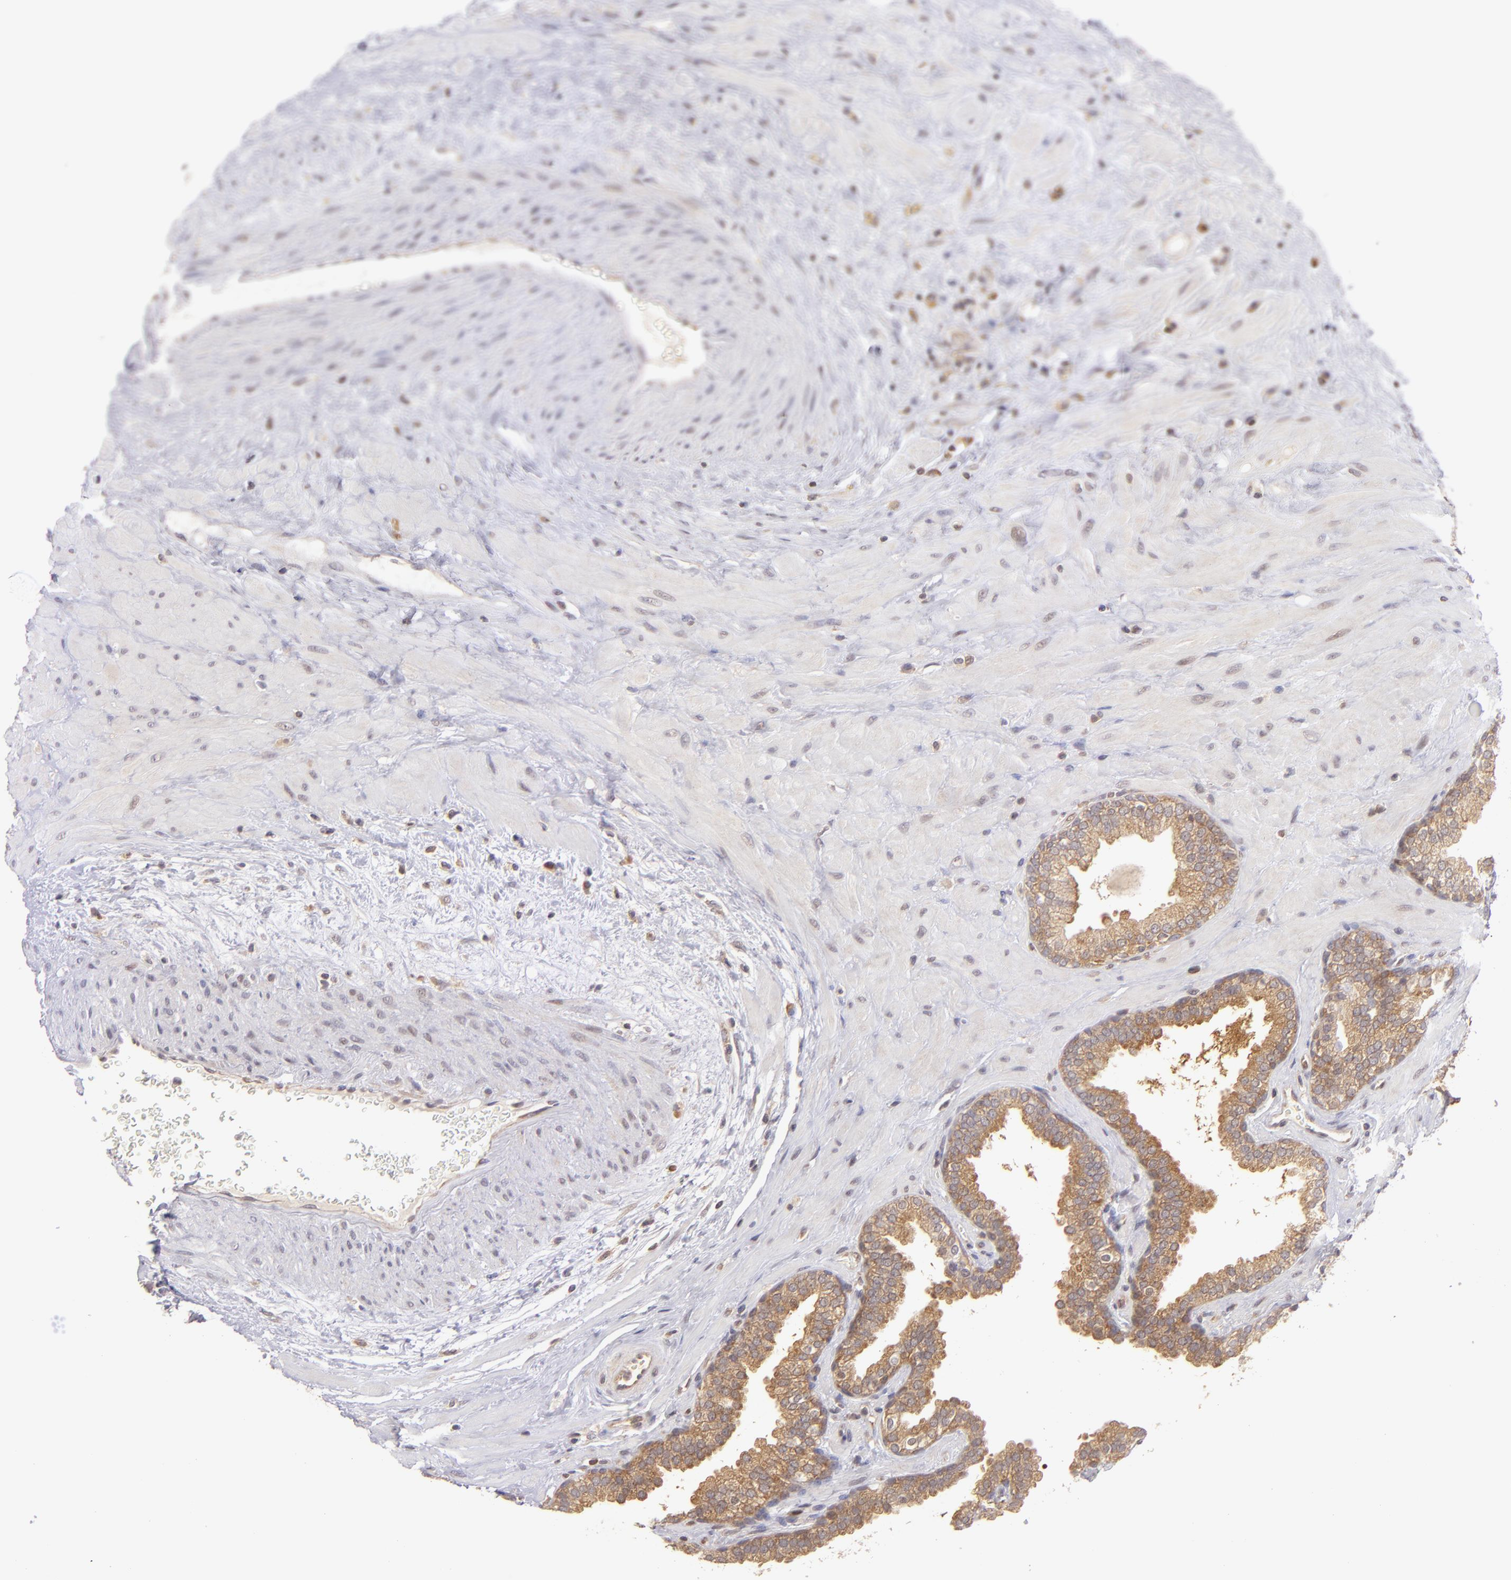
{"staining": {"intensity": "strong", "quantity": ">75%", "location": "cytoplasmic/membranous"}, "tissue": "prostate", "cell_type": "Glandular cells", "image_type": "normal", "snomed": [{"axis": "morphology", "description": "Normal tissue, NOS"}, {"axis": "topography", "description": "Prostate"}], "caption": "Immunohistochemical staining of benign prostate reveals >75% levels of strong cytoplasmic/membranous protein staining in about >75% of glandular cells.", "gene": "PTPN13", "patient": {"sex": "male", "age": 51}}